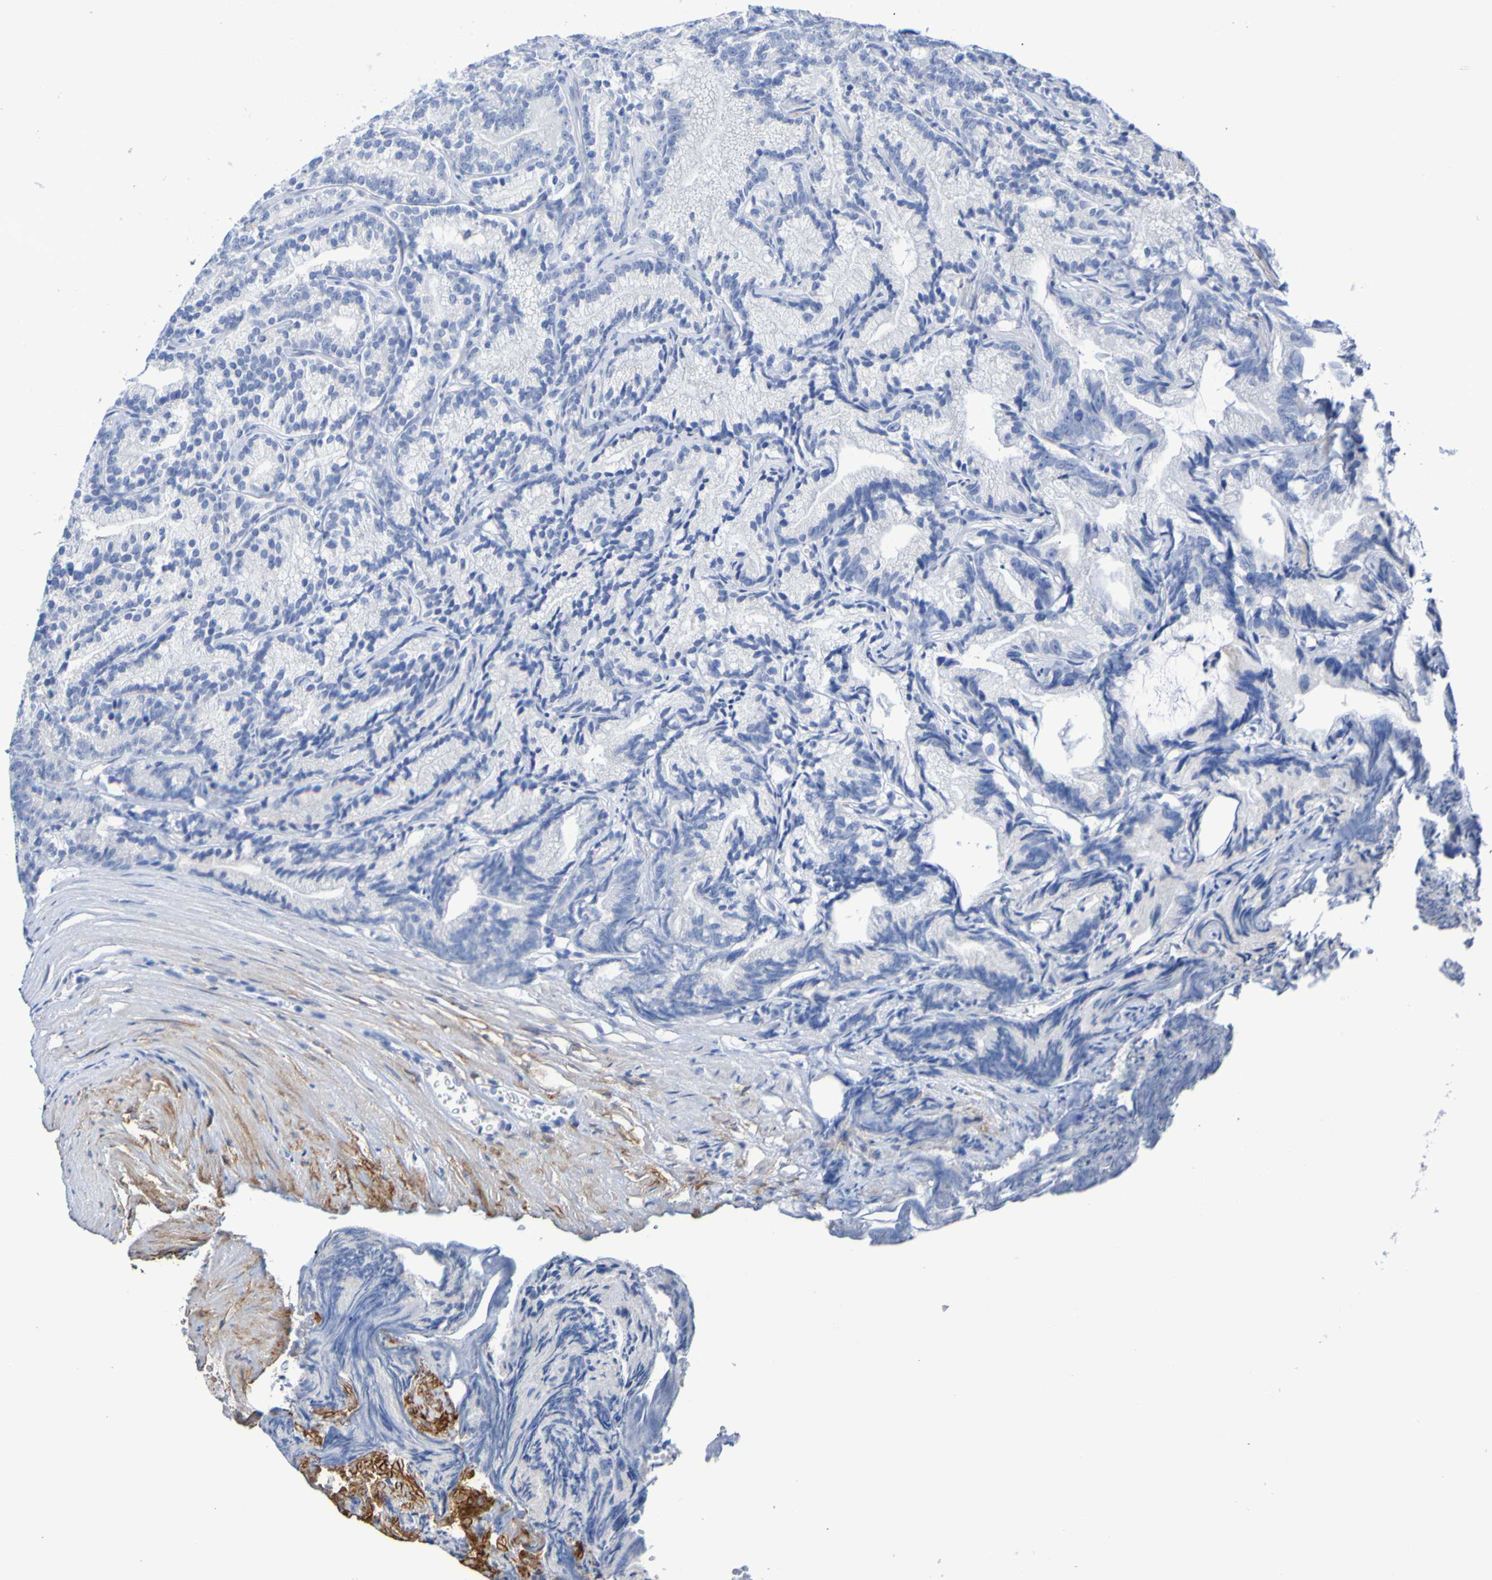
{"staining": {"intensity": "negative", "quantity": "none", "location": "none"}, "tissue": "prostate cancer", "cell_type": "Tumor cells", "image_type": "cancer", "snomed": [{"axis": "morphology", "description": "Adenocarcinoma, Low grade"}, {"axis": "topography", "description": "Prostate"}], "caption": "Human low-grade adenocarcinoma (prostate) stained for a protein using immunohistochemistry displays no positivity in tumor cells.", "gene": "SGCB", "patient": {"sex": "male", "age": 89}}